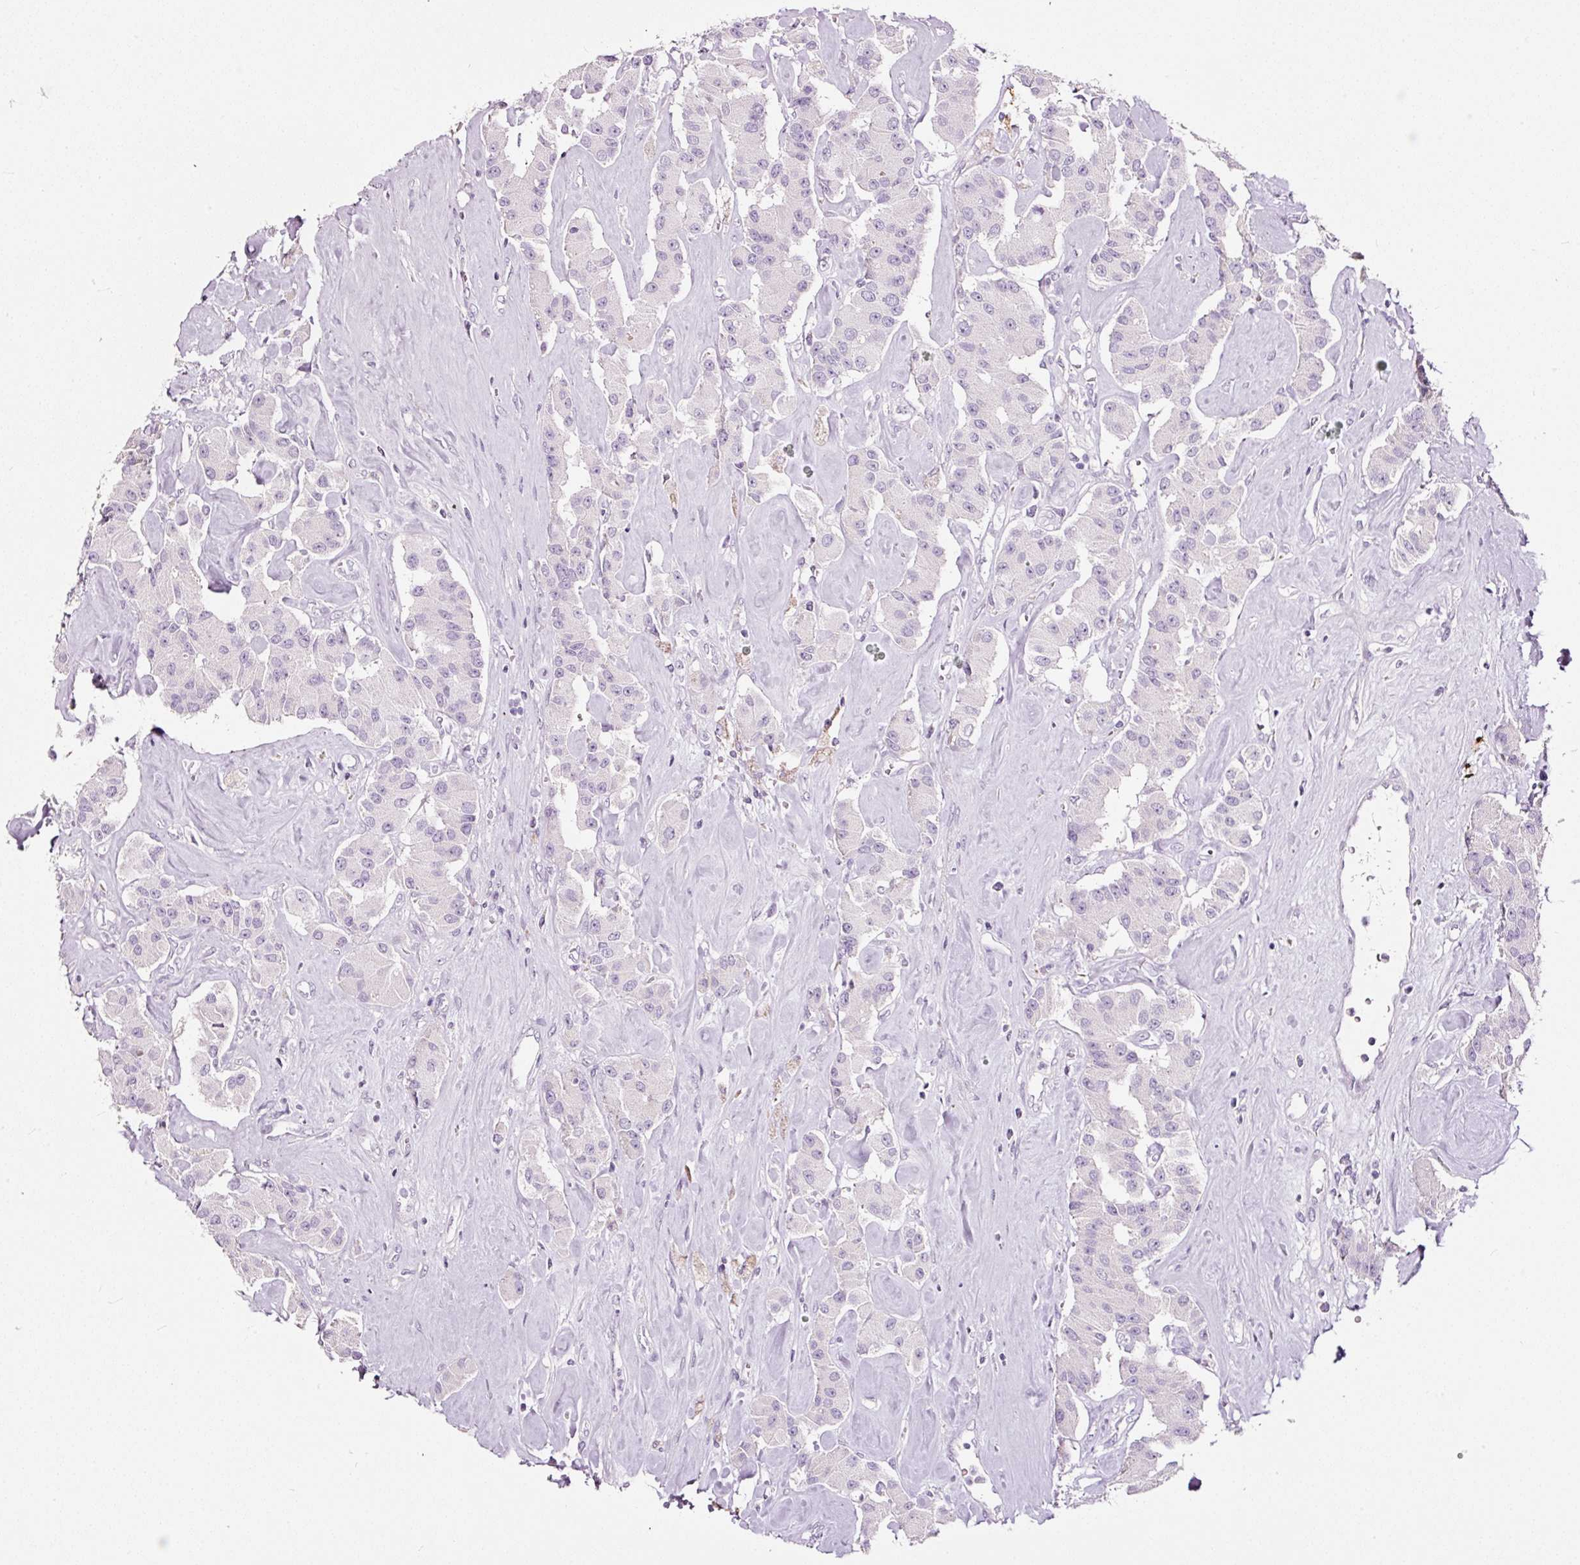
{"staining": {"intensity": "negative", "quantity": "none", "location": "none"}, "tissue": "carcinoid", "cell_type": "Tumor cells", "image_type": "cancer", "snomed": [{"axis": "morphology", "description": "Carcinoid, malignant, NOS"}, {"axis": "topography", "description": "Pancreas"}], "caption": "Carcinoid (malignant) was stained to show a protein in brown. There is no significant staining in tumor cells. (Brightfield microscopy of DAB IHC at high magnification).", "gene": "LAMP3", "patient": {"sex": "male", "age": 41}}